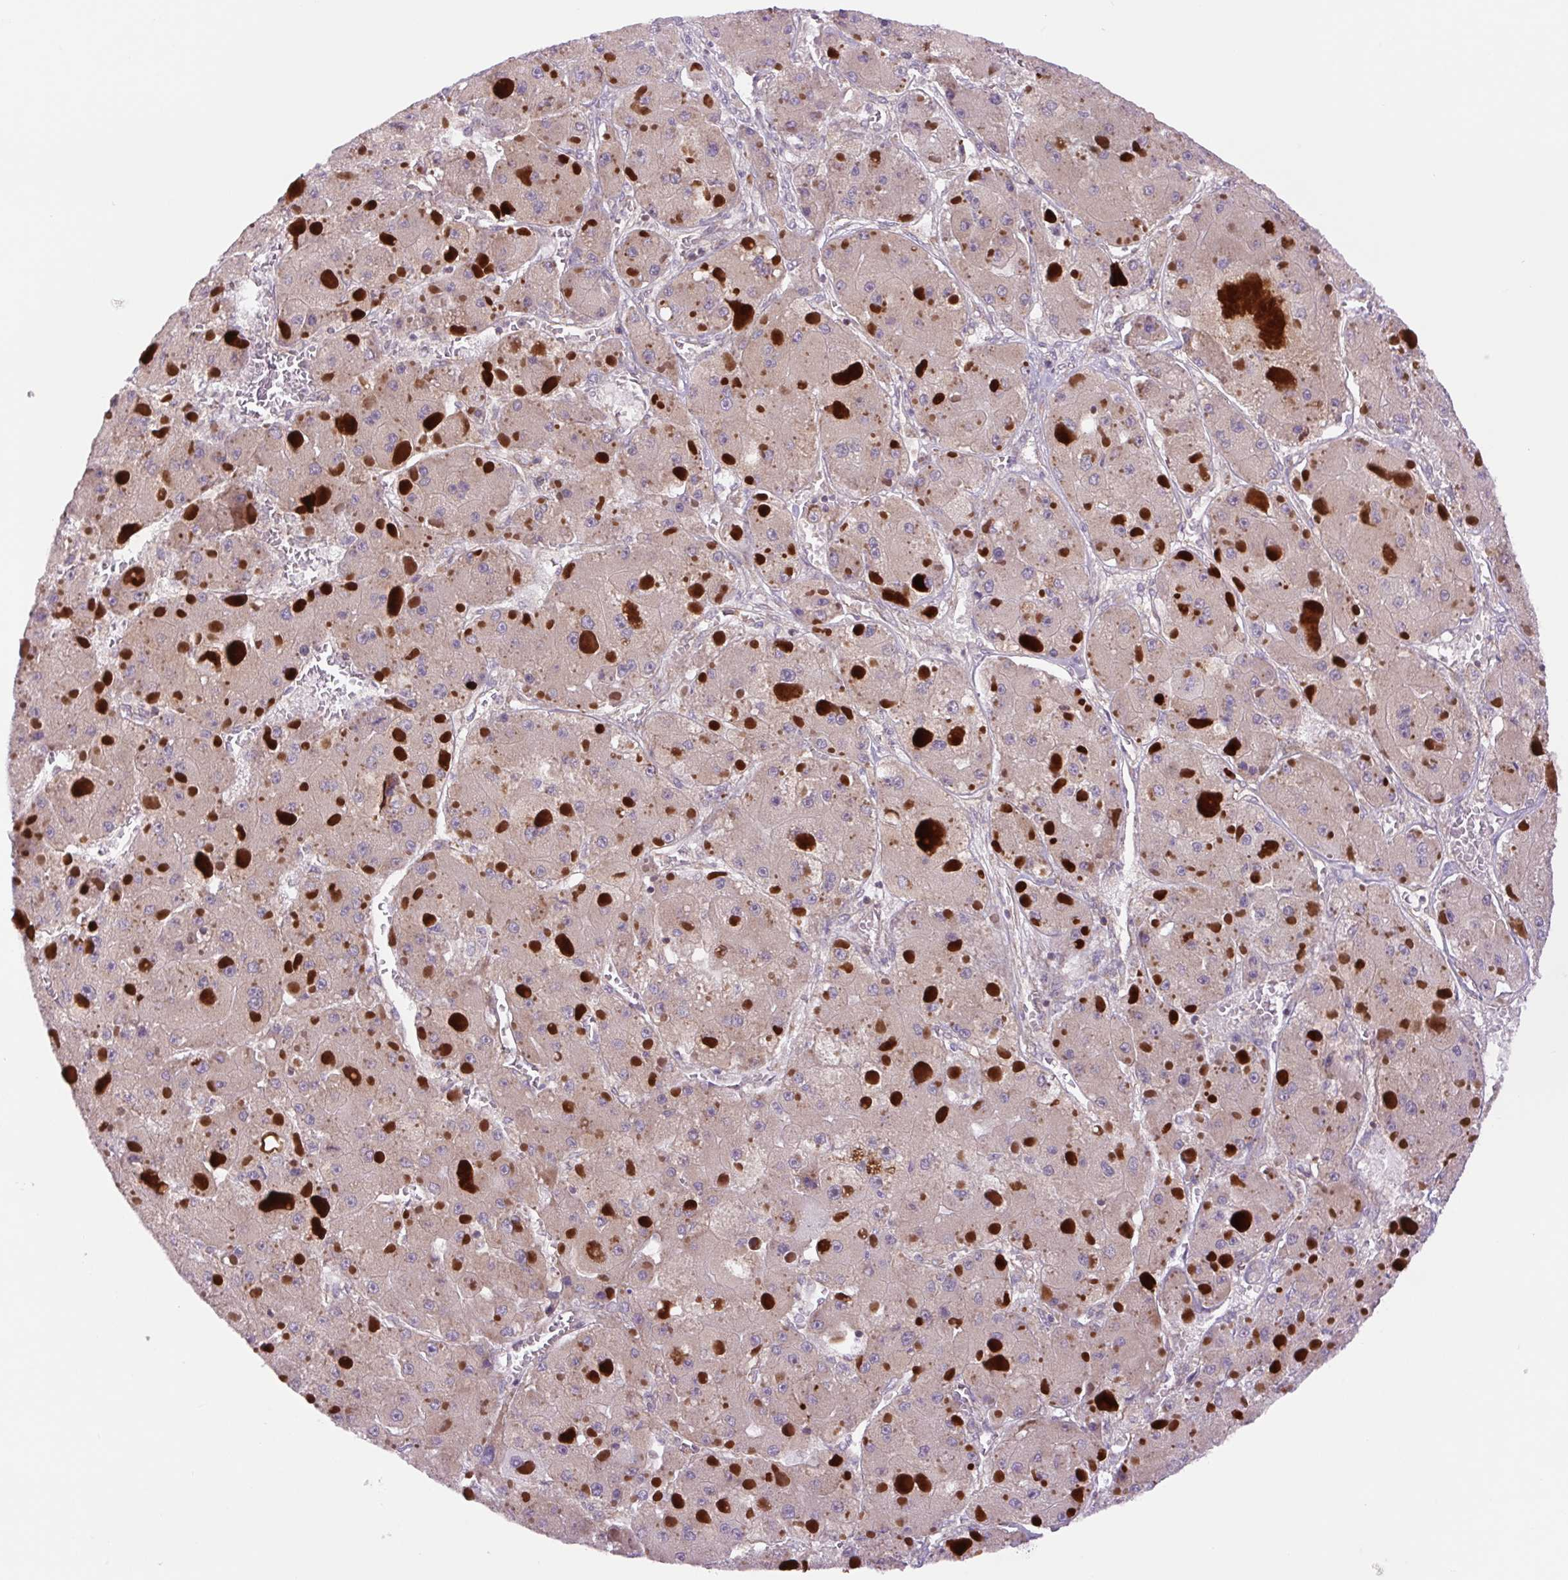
{"staining": {"intensity": "negative", "quantity": "none", "location": "none"}, "tissue": "liver cancer", "cell_type": "Tumor cells", "image_type": "cancer", "snomed": [{"axis": "morphology", "description": "Carcinoma, Hepatocellular, NOS"}, {"axis": "topography", "description": "Liver"}], "caption": "IHC image of neoplastic tissue: liver hepatocellular carcinoma stained with DAB (3,3'-diaminobenzidine) demonstrates no significant protein staining in tumor cells. (DAB immunohistochemistry (IHC), high magnification).", "gene": "MINK1", "patient": {"sex": "female", "age": 73}}